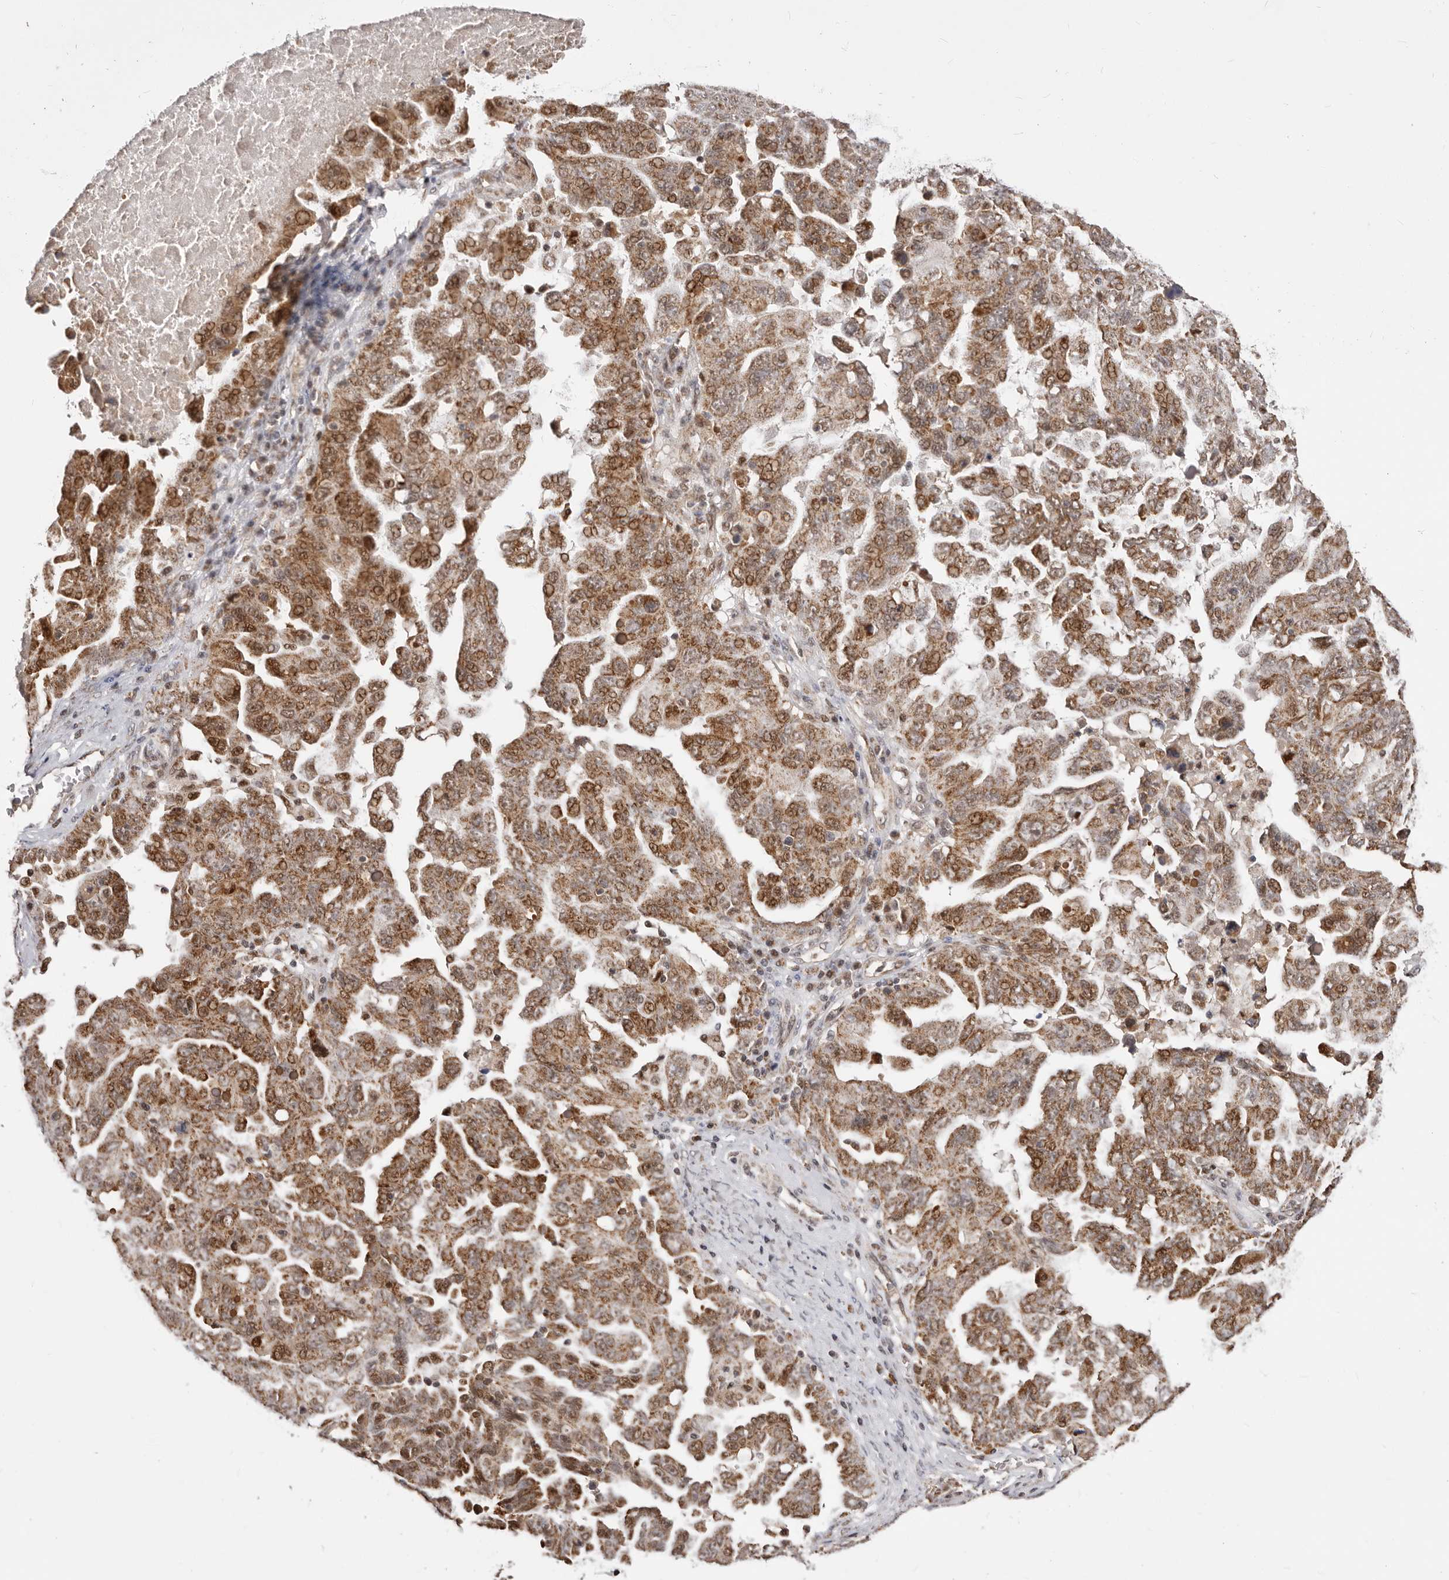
{"staining": {"intensity": "moderate", "quantity": ">75%", "location": "cytoplasmic/membranous,nuclear"}, "tissue": "ovarian cancer", "cell_type": "Tumor cells", "image_type": "cancer", "snomed": [{"axis": "morphology", "description": "Carcinoma, endometroid"}, {"axis": "topography", "description": "Ovary"}], "caption": "Ovarian cancer (endometroid carcinoma) tissue shows moderate cytoplasmic/membranous and nuclear positivity in approximately >75% of tumor cells, visualized by immunohistochemistry. (DAB = brown stain, brightfield microscopy at high magnification).", "gene": "SEC14L1", "patient": {"sex": "female", "age": 62}}